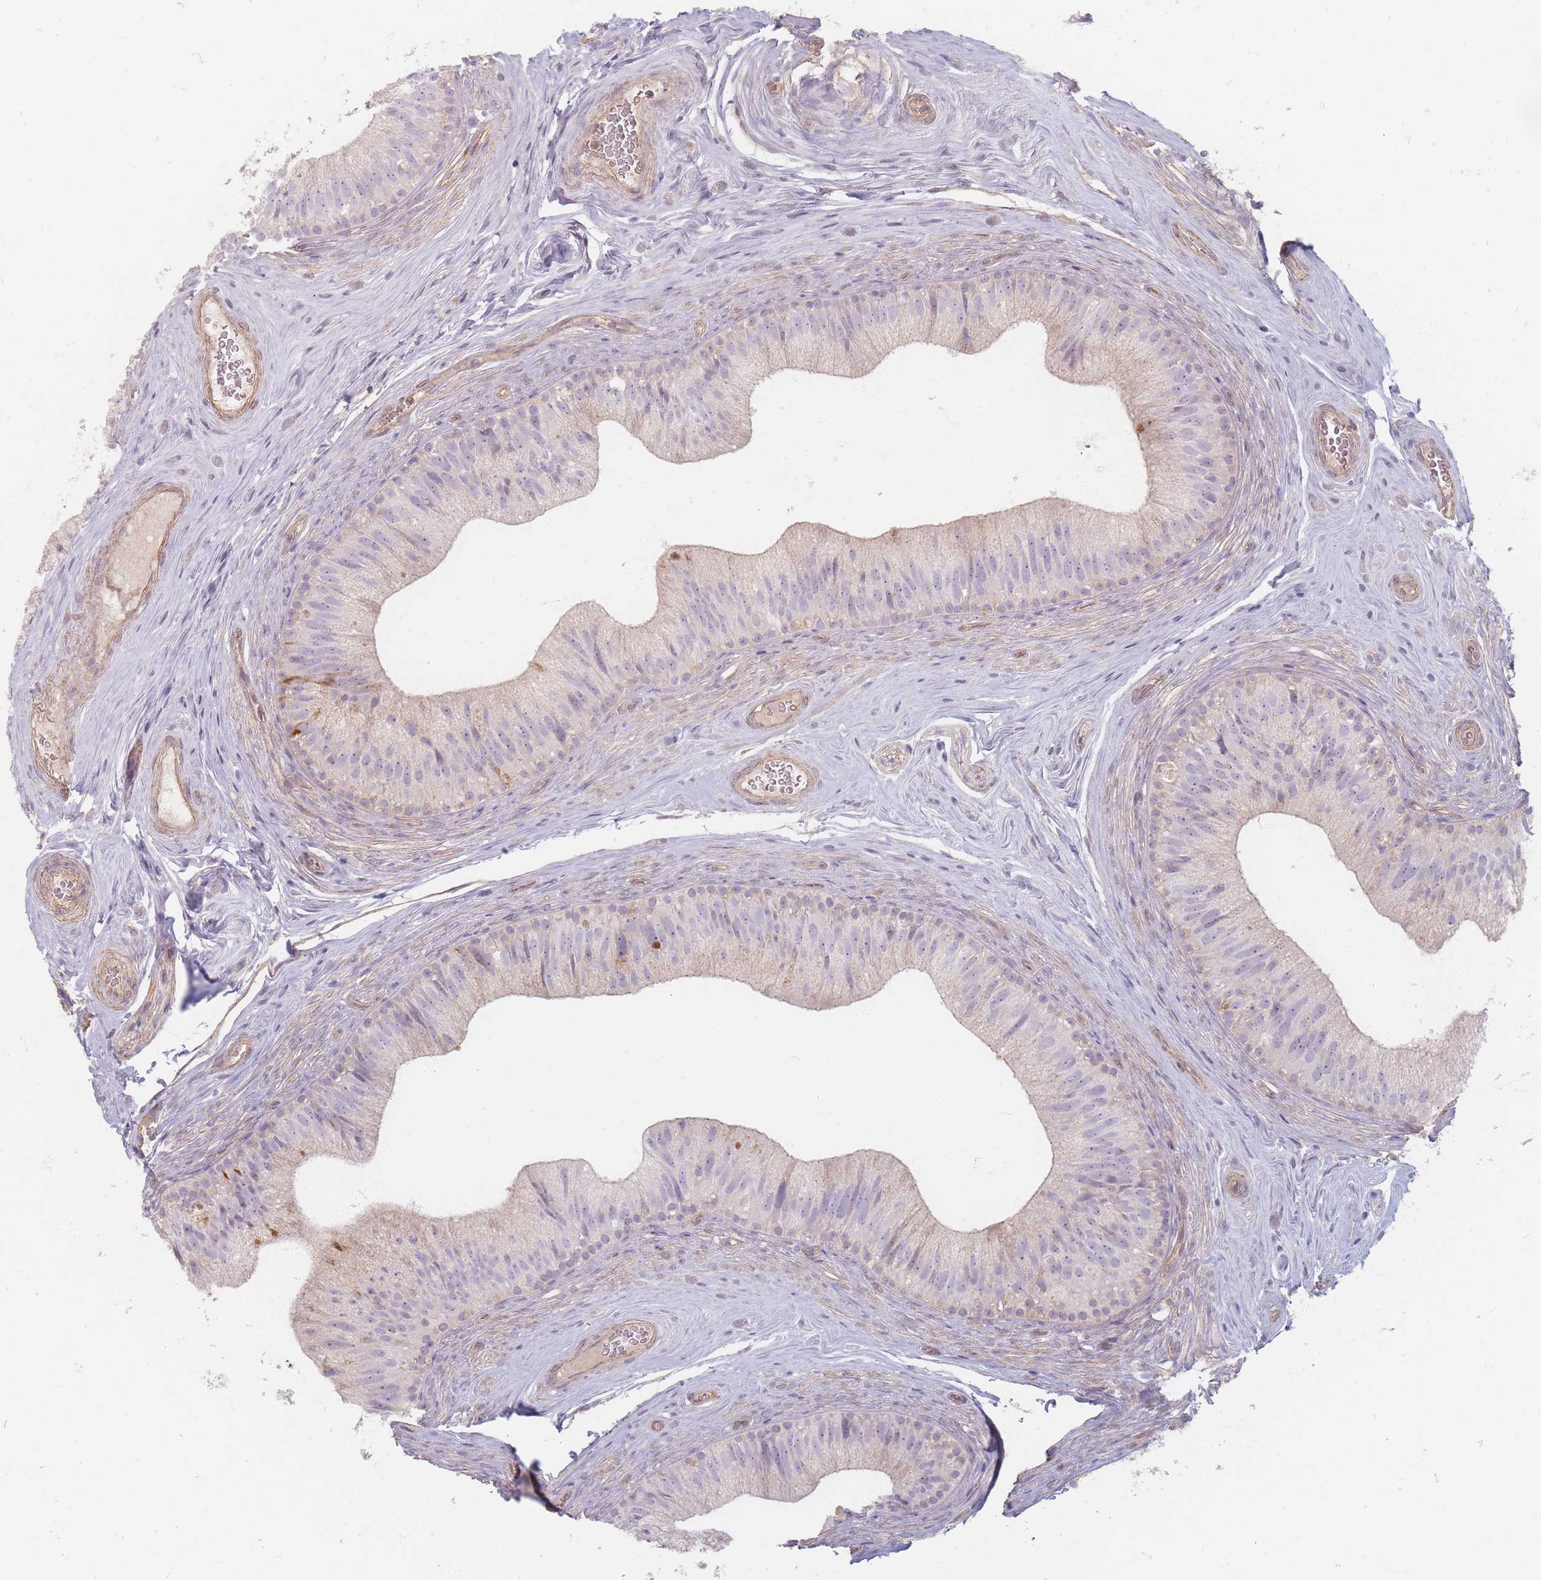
{"staining": {"intensity": "weak", "quantity": "<25%", "location": "cytoplasmic/membranous"}, "tissue": "epididymis", "cell_type": "Glandular cells", "image_type": "normal", "snomed": [{"axis": "morphology", "description": "Normal tissue, NOS"}, {"axis": "topography", "description": "Epididymis"}], "caption": "A micrograph of epididymis stained for a protein demonstrates no brown staining in glandular cells.", "gene": "CHCHD7", "patient": {"sex": "male", "age": 34}}